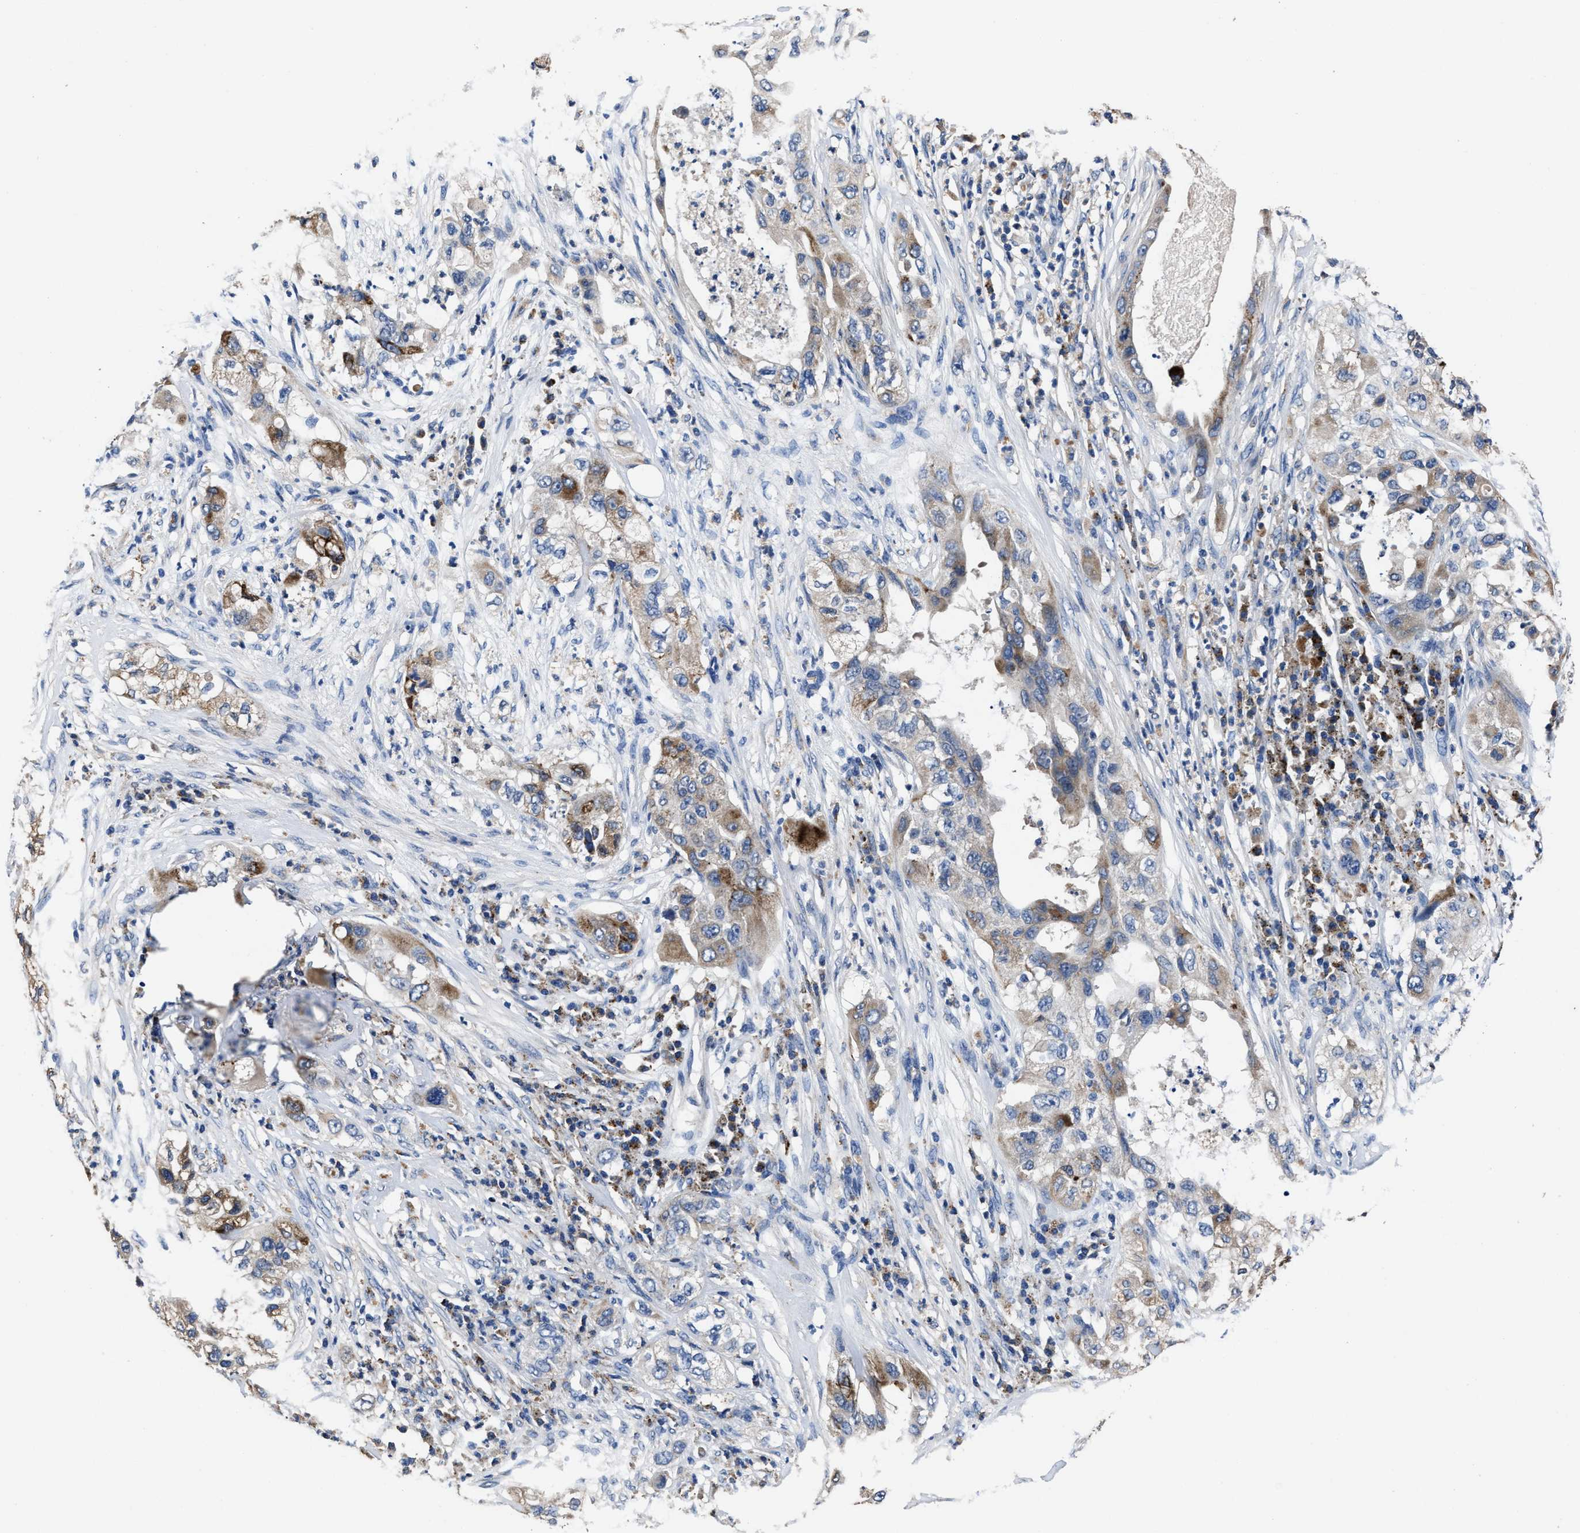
{"staining": {"intensity": "moderate", "quantity": "<25%", "location": "cytoplasmic/membranous"}, "tissue": "pancreatic cancer", "cell_type": "Tumor cells", "image_type": "cancer", "snomed": [{"axis": "morphology", "description": "Adenocarcinoma, NOS"}, {"axis": "topography", "description": "Pancreas"}], "caption": "Immunohistochemistry (IHC) of pancreatic adenocarcinoma shows low levels of moderate cytoplasmic/membranous staining in approximately <25% of tumor cells.", "gene": "UBR4", "patient": {"sex": "female", "age": 78}}